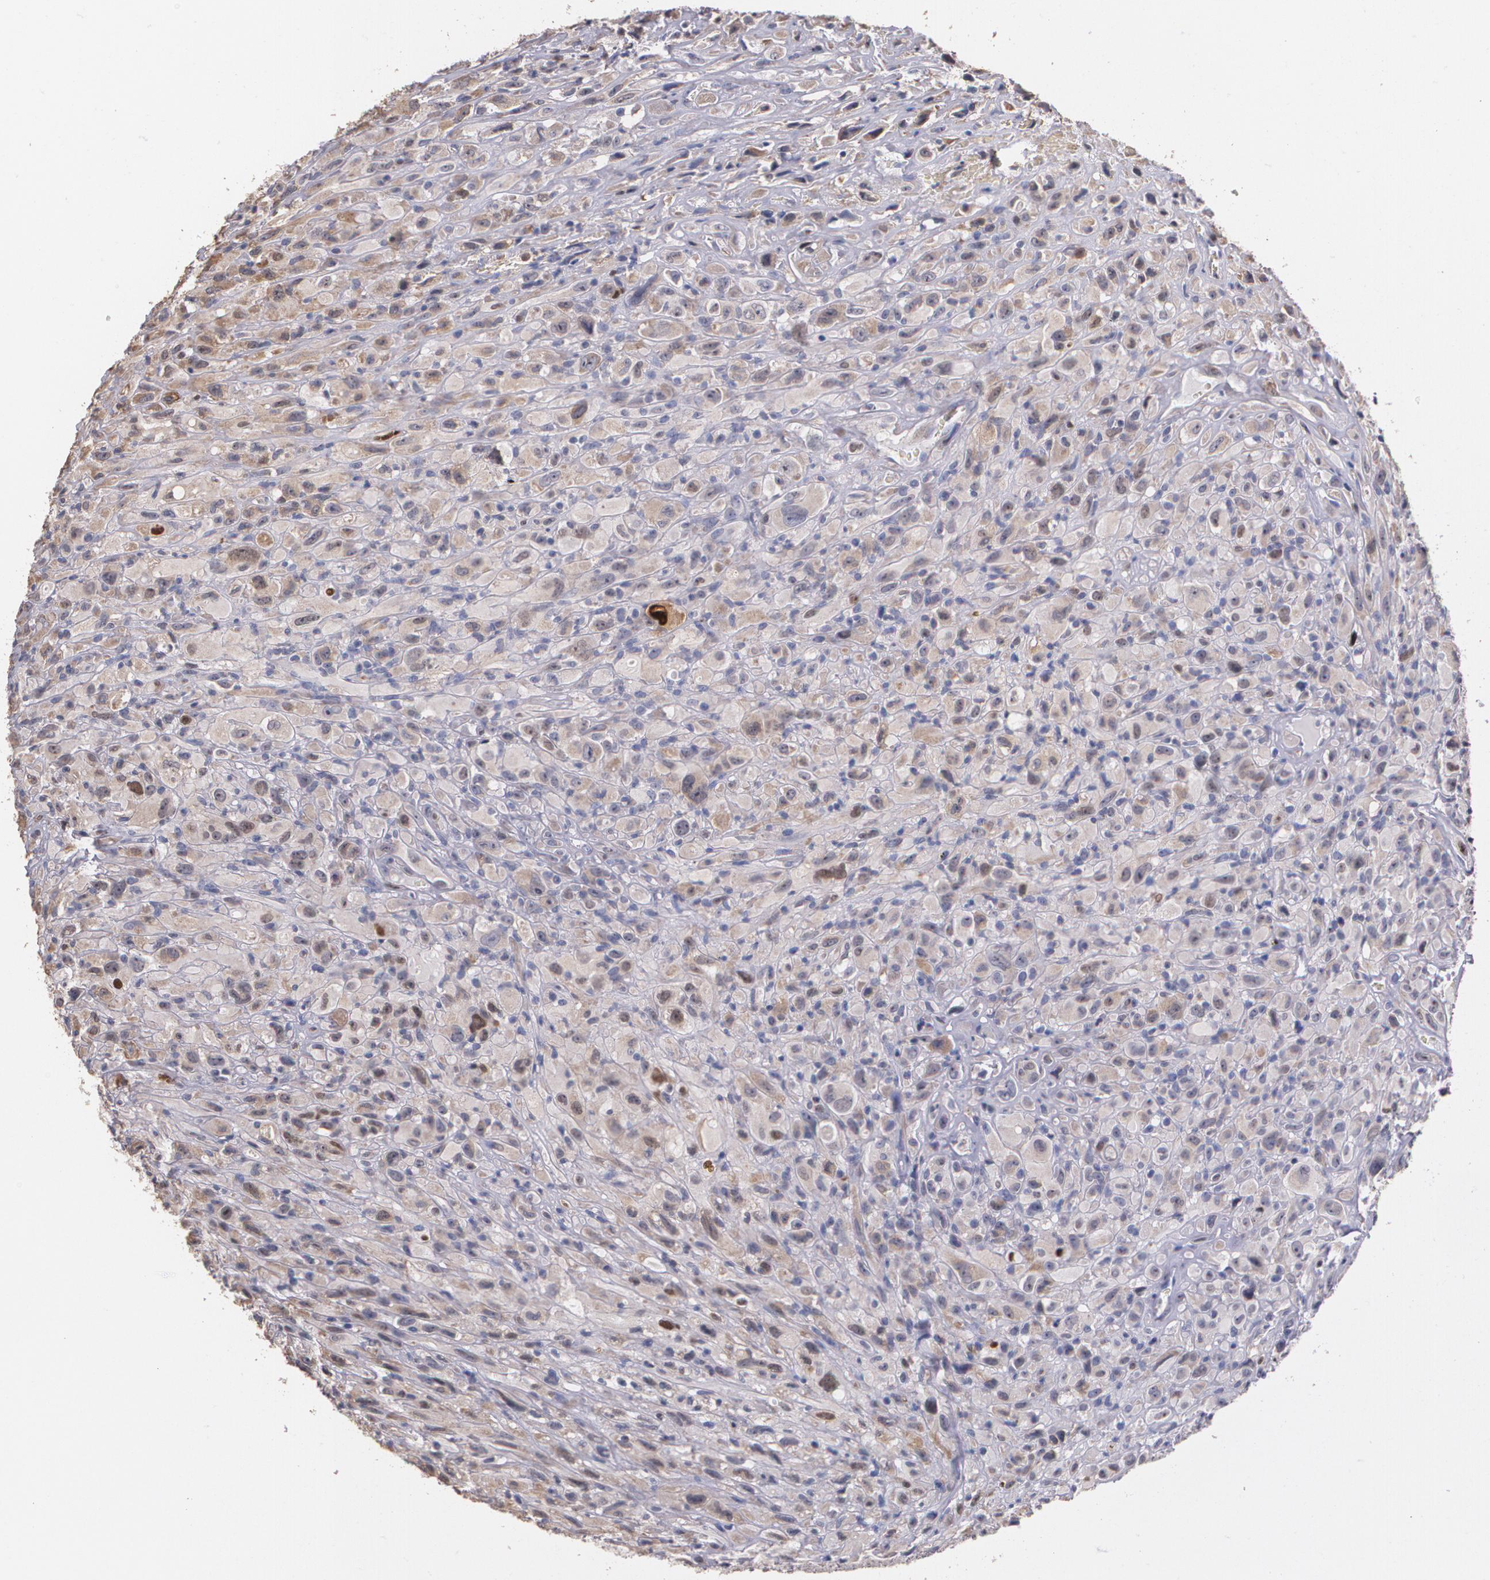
{"staining": {"intensity": "weak", "quantity": ">75%", "location": "cytoplasmic/membranous"}, "tissue": "glioma", "cell_type": "Tumor cells", "image_type": "cancer", "snomed": [{"axis": "morphology", "description": "Glioma, malignant, High grade"}, {"axis": "topography", "description": "Brain"}], "caption": "Weak cytoplasmic/membranous staining for a protein is appreciated in about >75% of tumor cells of high-grade glioma (malignant) using immunohistochemistry (IHC).", "gene": "ATF3", "patient": {"sex": "male", "age": 48}}